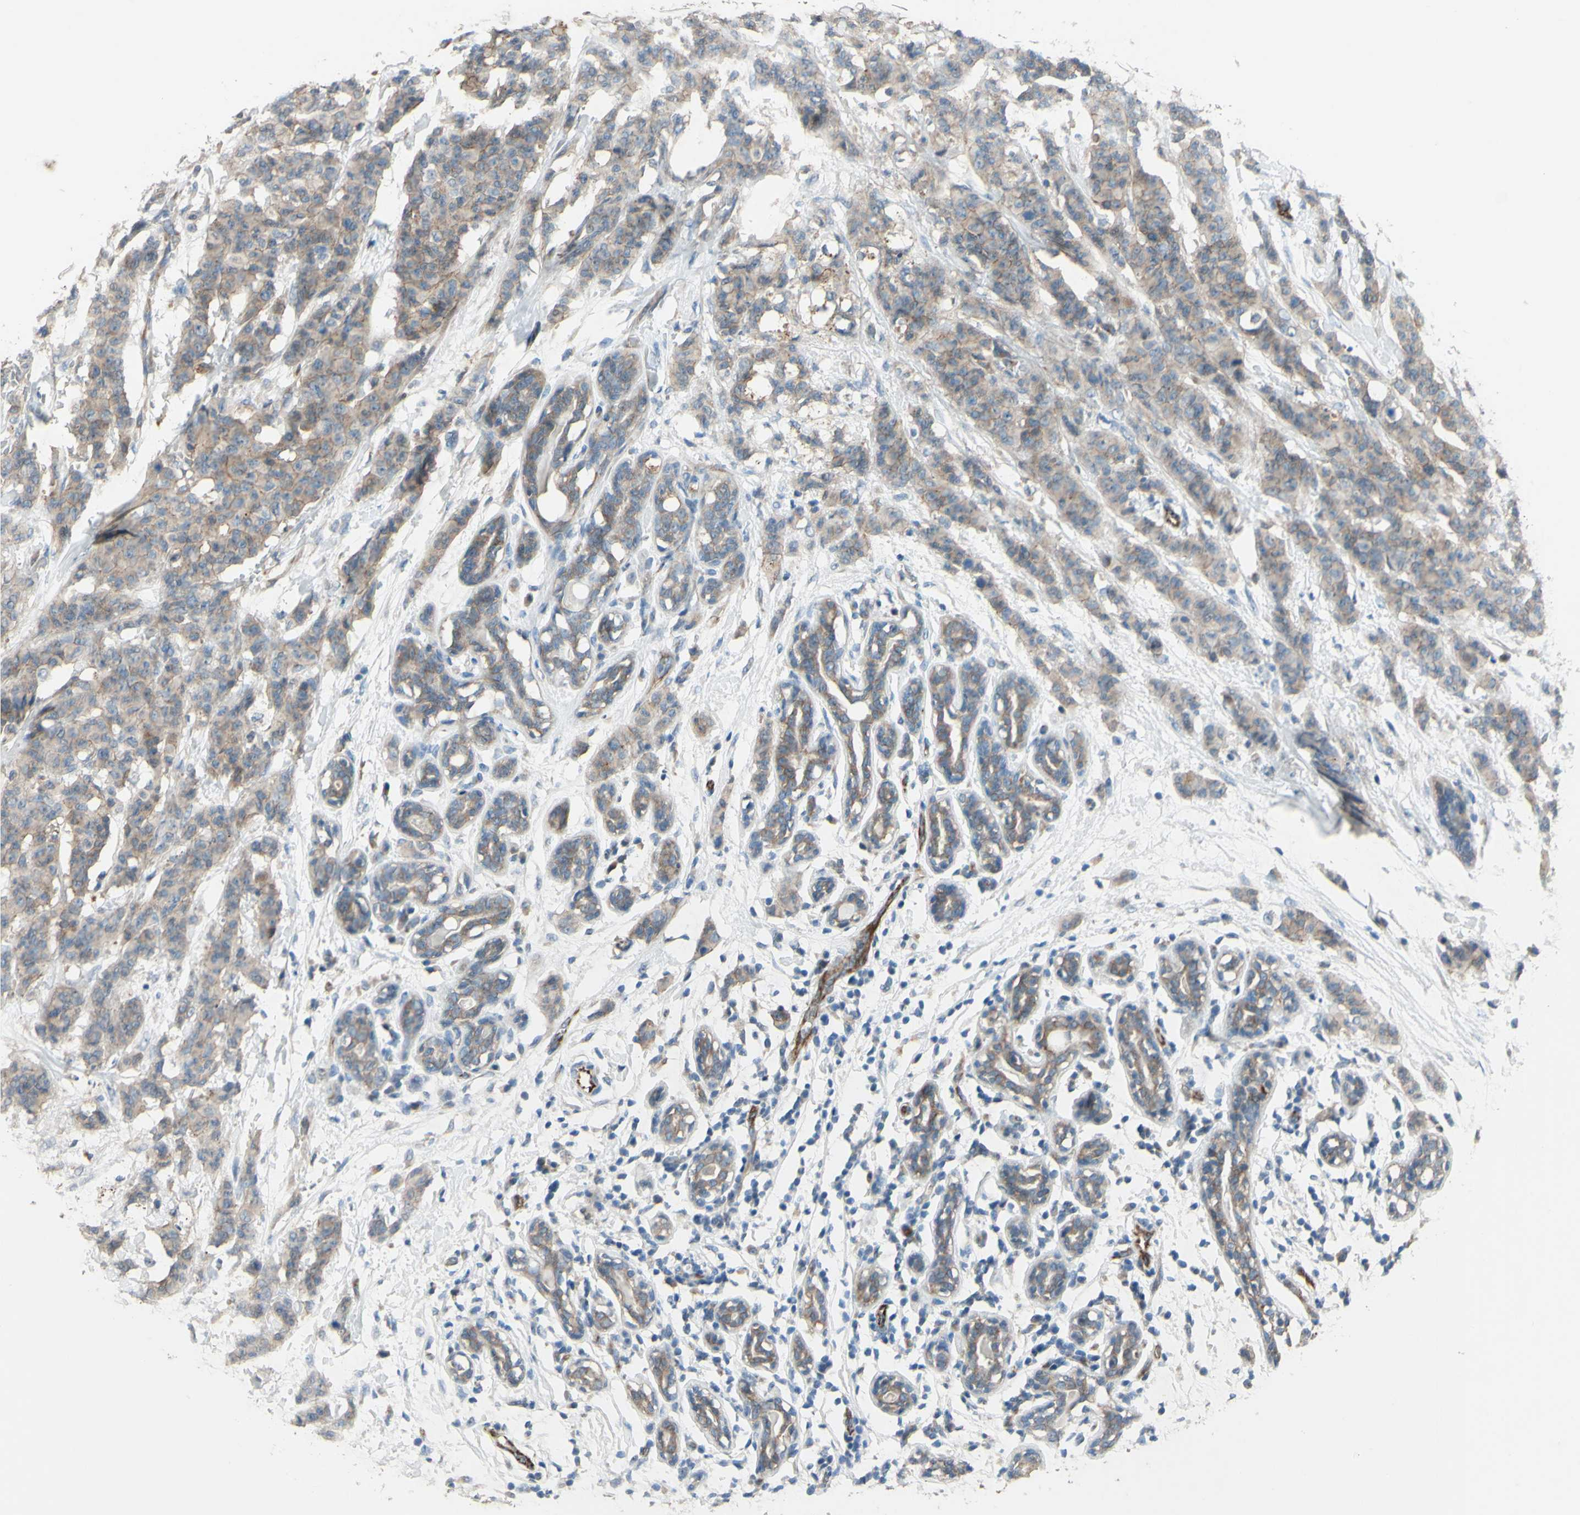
{"staining": {"intensity": "weak", "quantity": ">75%", "location": "cytoplasmic/membranous"}, "tissue": "breast cancer", "cell_type": "Tumor cells", "image_type": "cancer", "snomed": [{"axis": "morphology", "description": "Normal tissue, NOS"}, {"axis": "morphology", "description": "Duct carcinoma"}, {"axis": "topography", "description": "Breast"}], "caption": "An image of human breast cancer stained for a protein demonstrates weak cytoplasmic/membranous brown staining in tumor cells. (brown staining indicates protein expression, while blue staining denotes nuclei).", "gene": "CDCP1", "patient": {"sex": "female", "age": 40}}